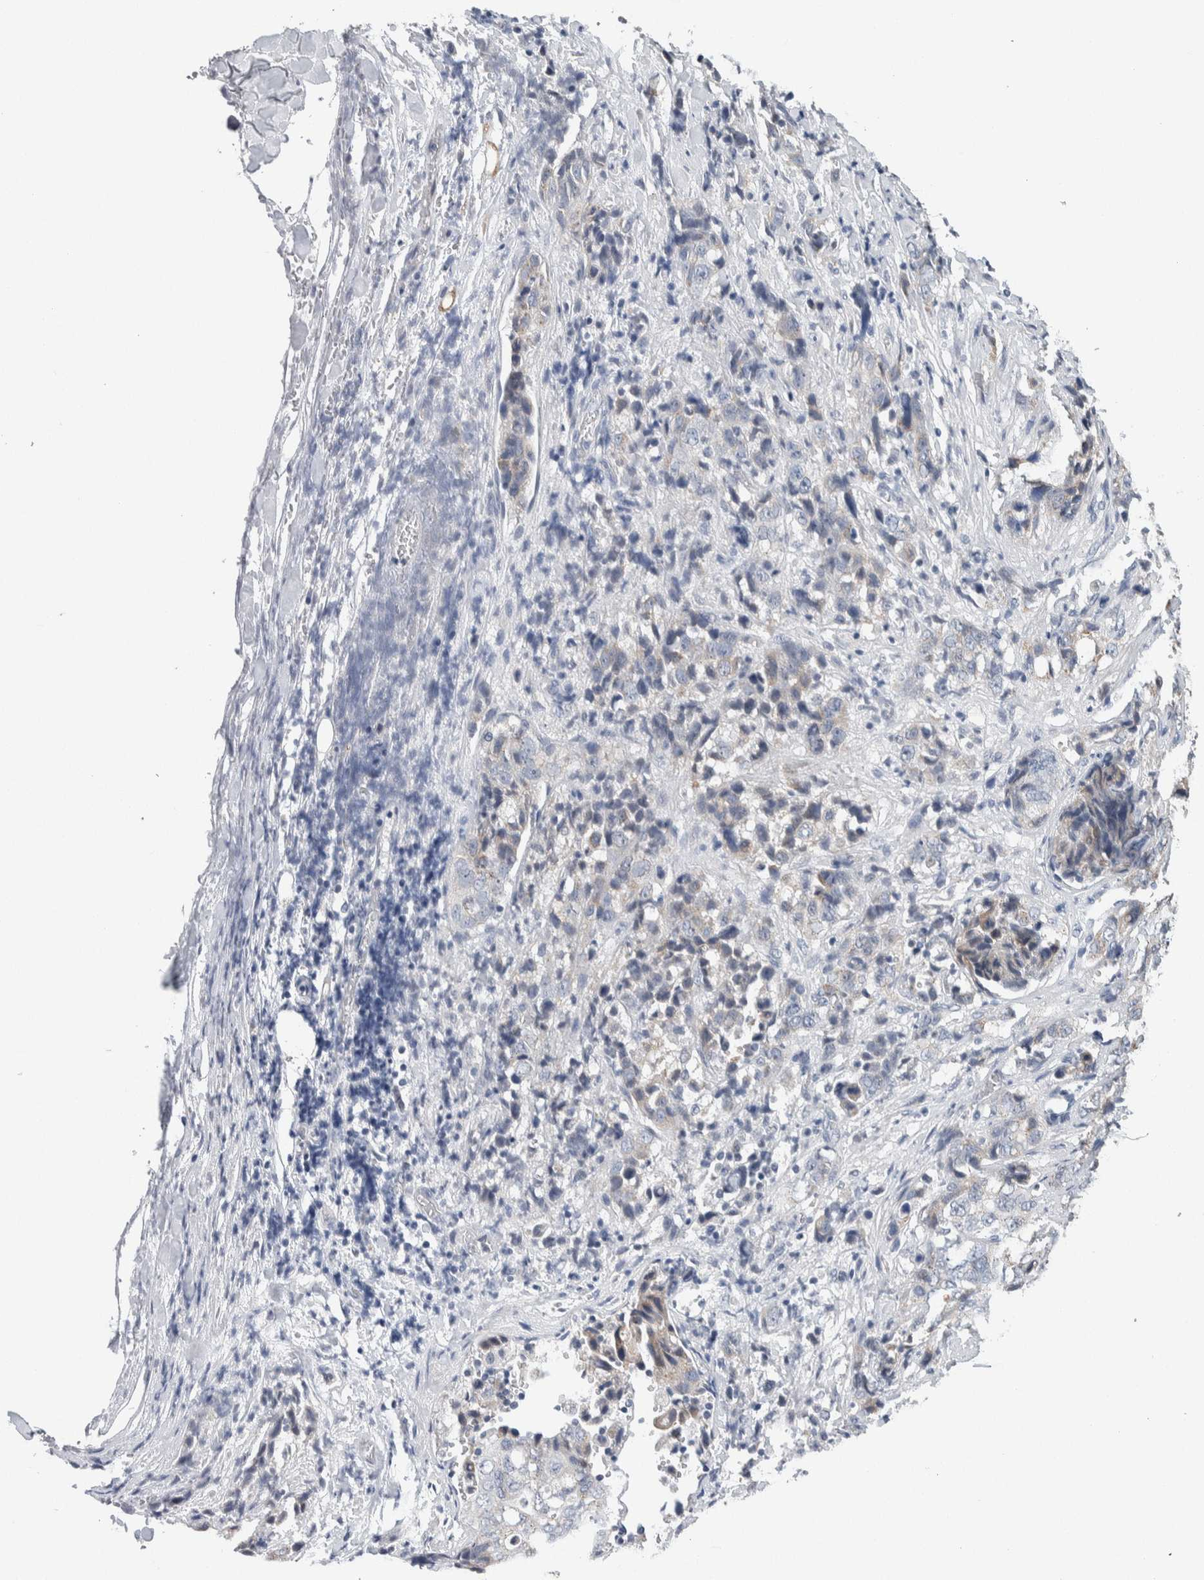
{"staining": {"intensity": "negative", "quantity": "none", "location": "none"}, "tissue": "stomach cancer", "cell_type": "Tumor cells", "image_type": "cancer", "snomed": [{"axis": "morphology", "description": "Adenocarcinoma, NOS"}, {"axis": "topography", "description": "Stomach"}], "caption": "A high-resolution photomicrograph shows IHC staining of stomach adenocarcinoma, which exhibits no significant staining in tumor cells.", "gene": "SCN2A", "patient": {"sex": "male", "age": 48}}